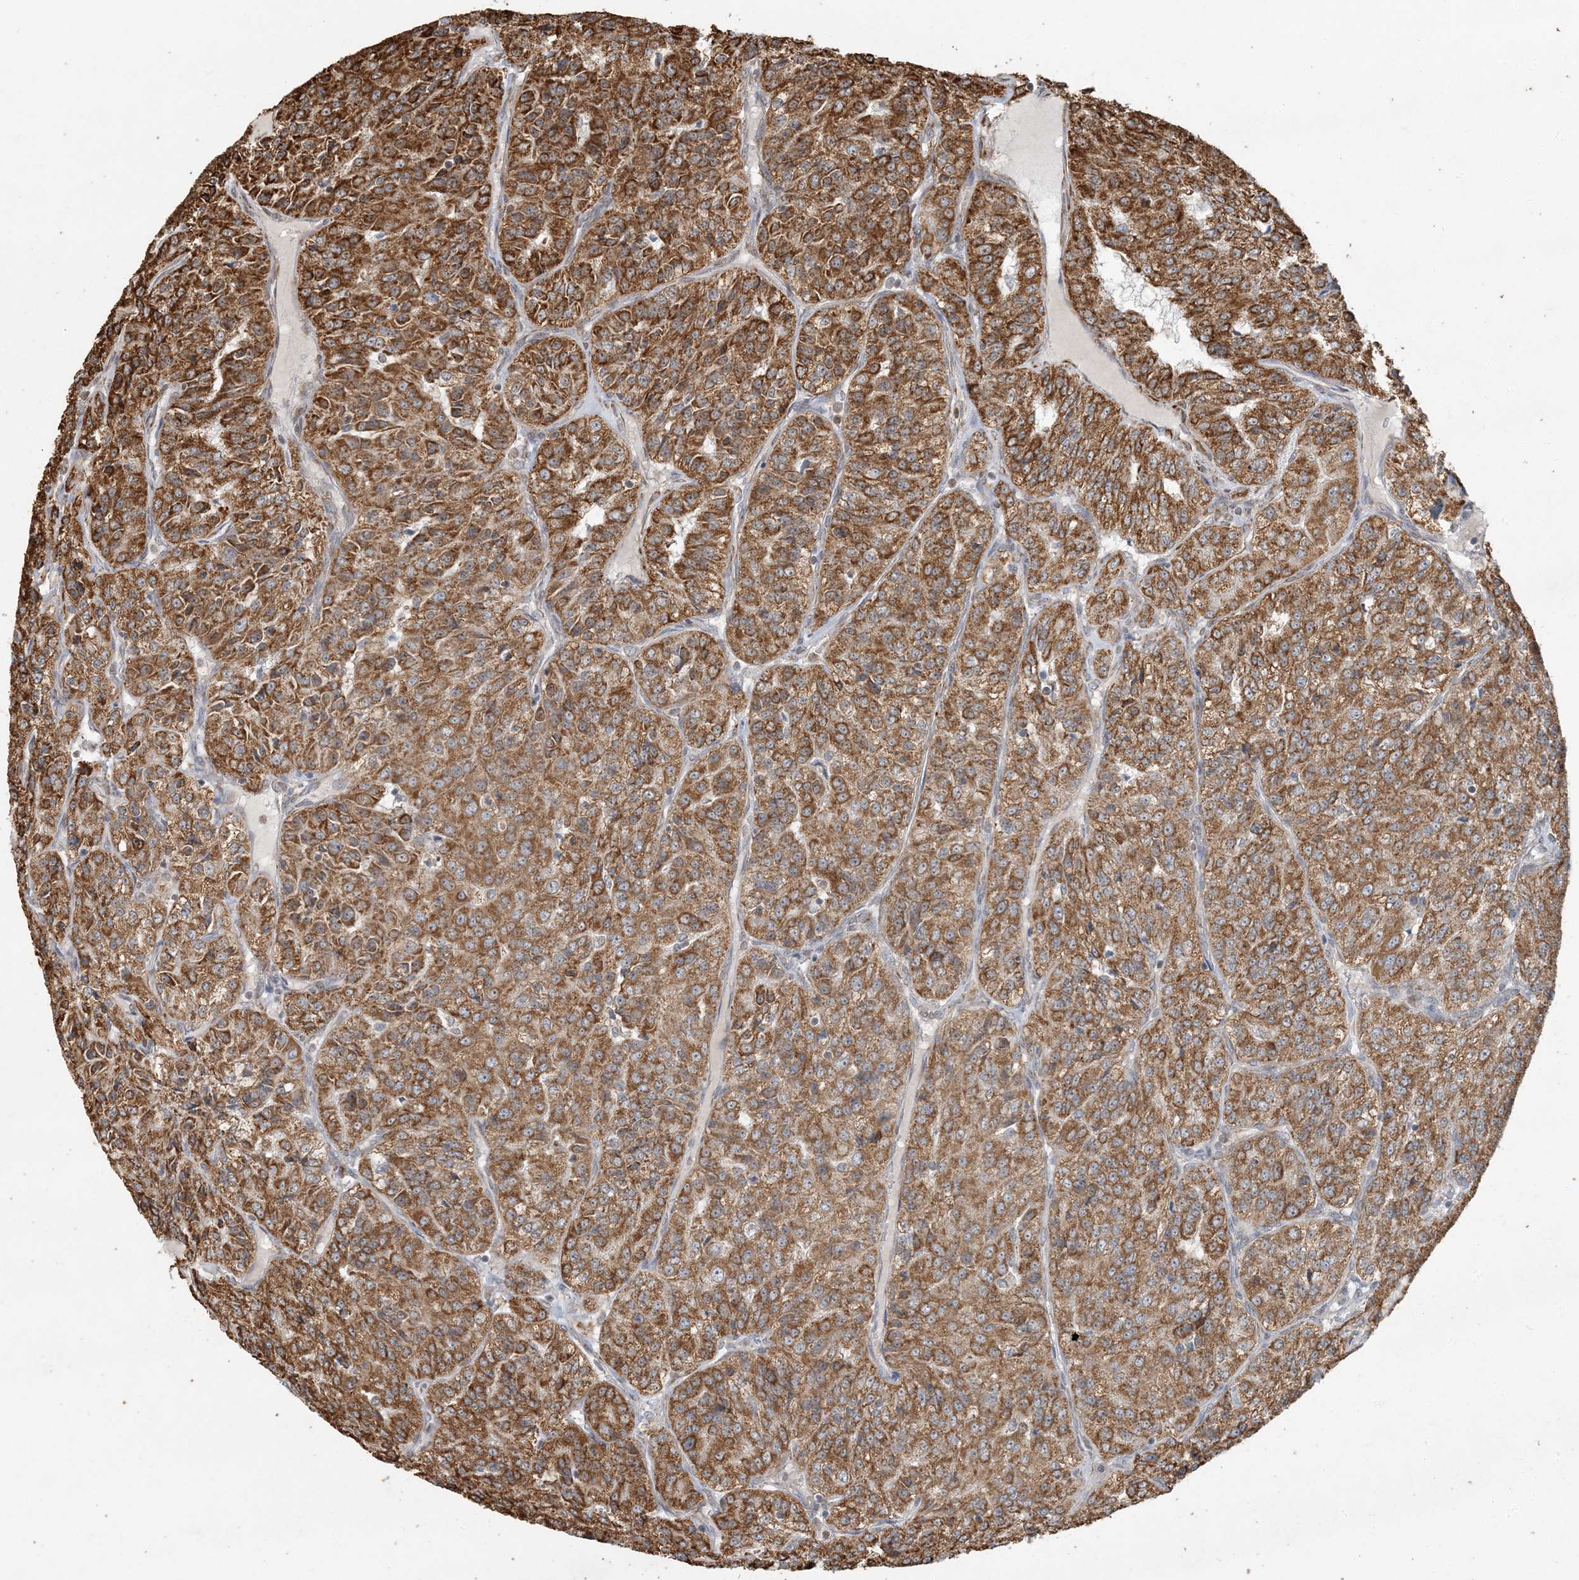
{"staining": {"intensity": "strong", "quantity": ">75%", "location": "cytoplasmic/membranous"}, "tissue": "renal cancer", "cell_type": "Tumor cells", "image_type": "cancer", "snomed": [{"axis": "morphology", "description": "Adenocarcinoma, NOS"}, {"axis": "topography", "description": "Kidney"}], "caption": "Protein analysis of adenocarcinoma (renal) tissue displays strong cytoplasmic/membranous expression in about >75% of tumor cells. Using DAB (3,3'-diaminobenzidine) (brown) and hematoxylin (blue) stains, captured at high magnification using brightfield microscopy.", "gene": "AK9", "patient": {"sex": "female", "age": 63}}